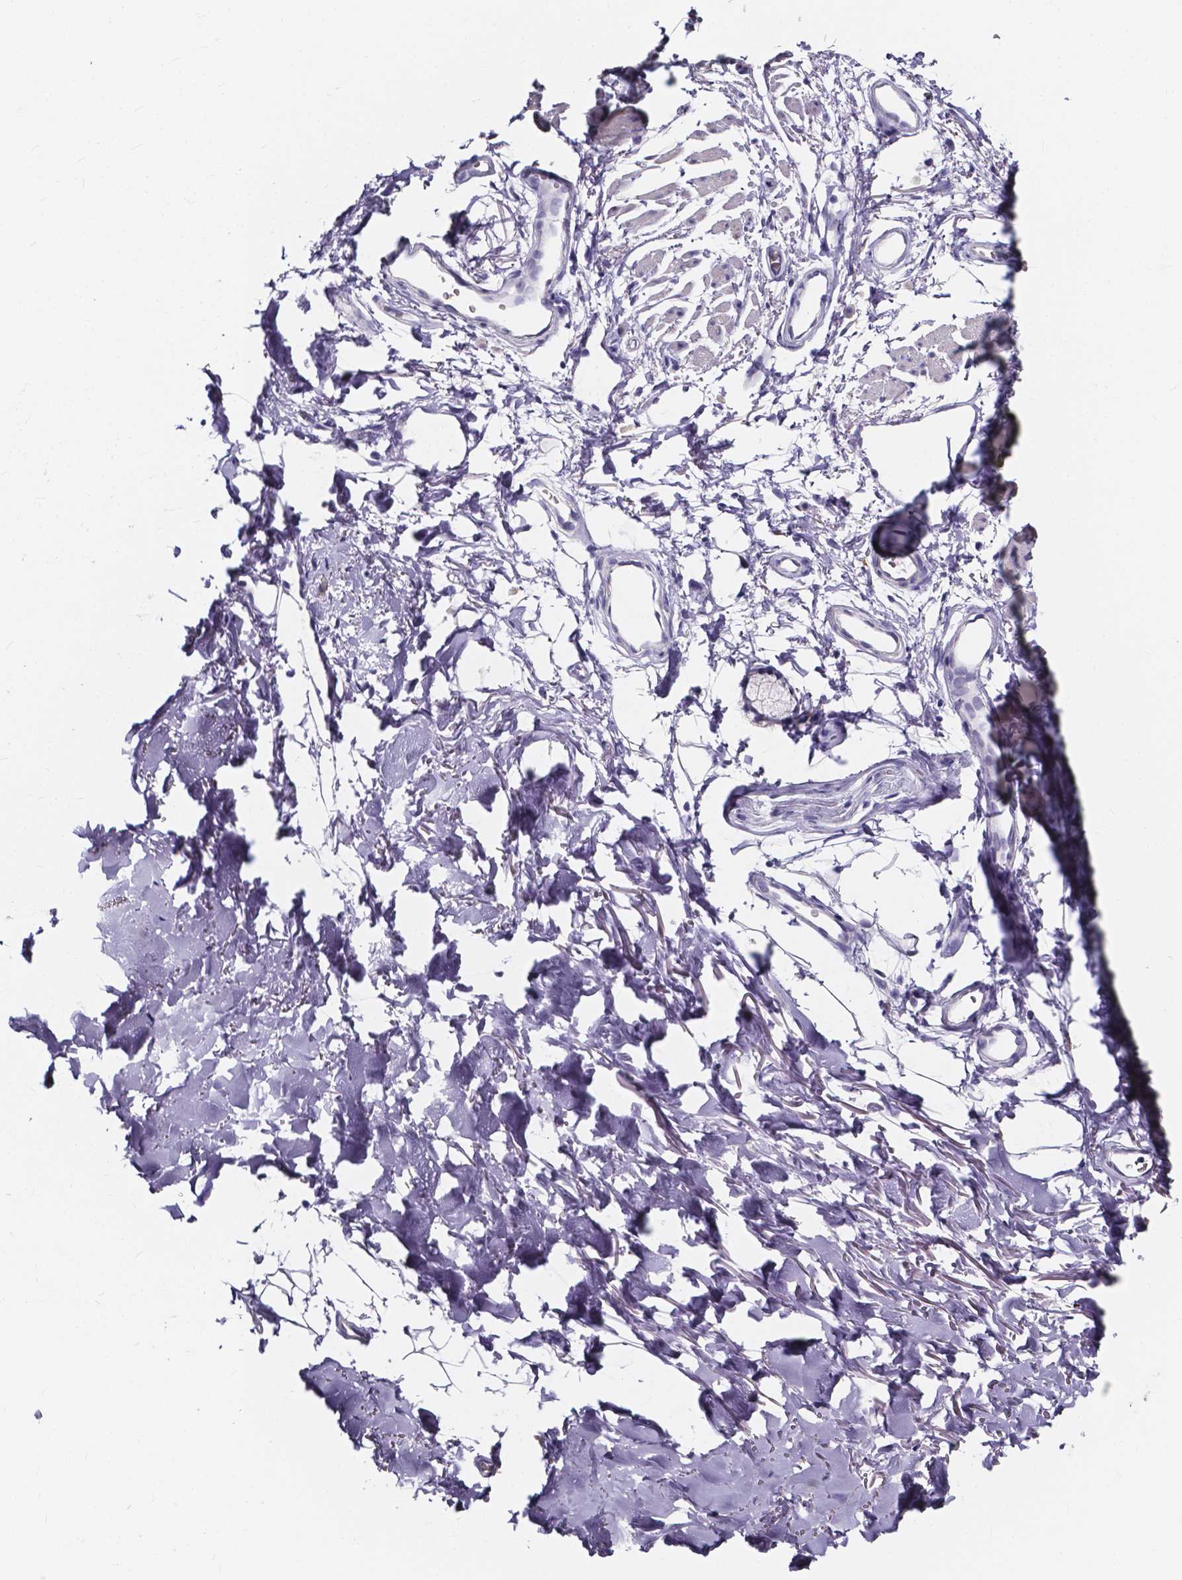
{"staining": {"intensity": "negative", "quantity": "none", "location": "none"}, "tissue": "adipose tissue", "cell_type": "Adipocytes", "image_type": "normal", "snomed": [{"axis": "morphology", "description": "Normal tissue, NOS"}, {"axis": "topography", "description": "Cartilage tissue"}, {"axis": "topography", "description": "Bronchus"}], "caption": "DAB immunohistochemical staining of unremarkable human adipose tissue reveals no significant positivity in adipocytes. (Immunohistochemistry (ihc), brightfield microscopy, high magnification).", "gene": "SPOCD1", "patient": {"sex": "female", "age": 79}}